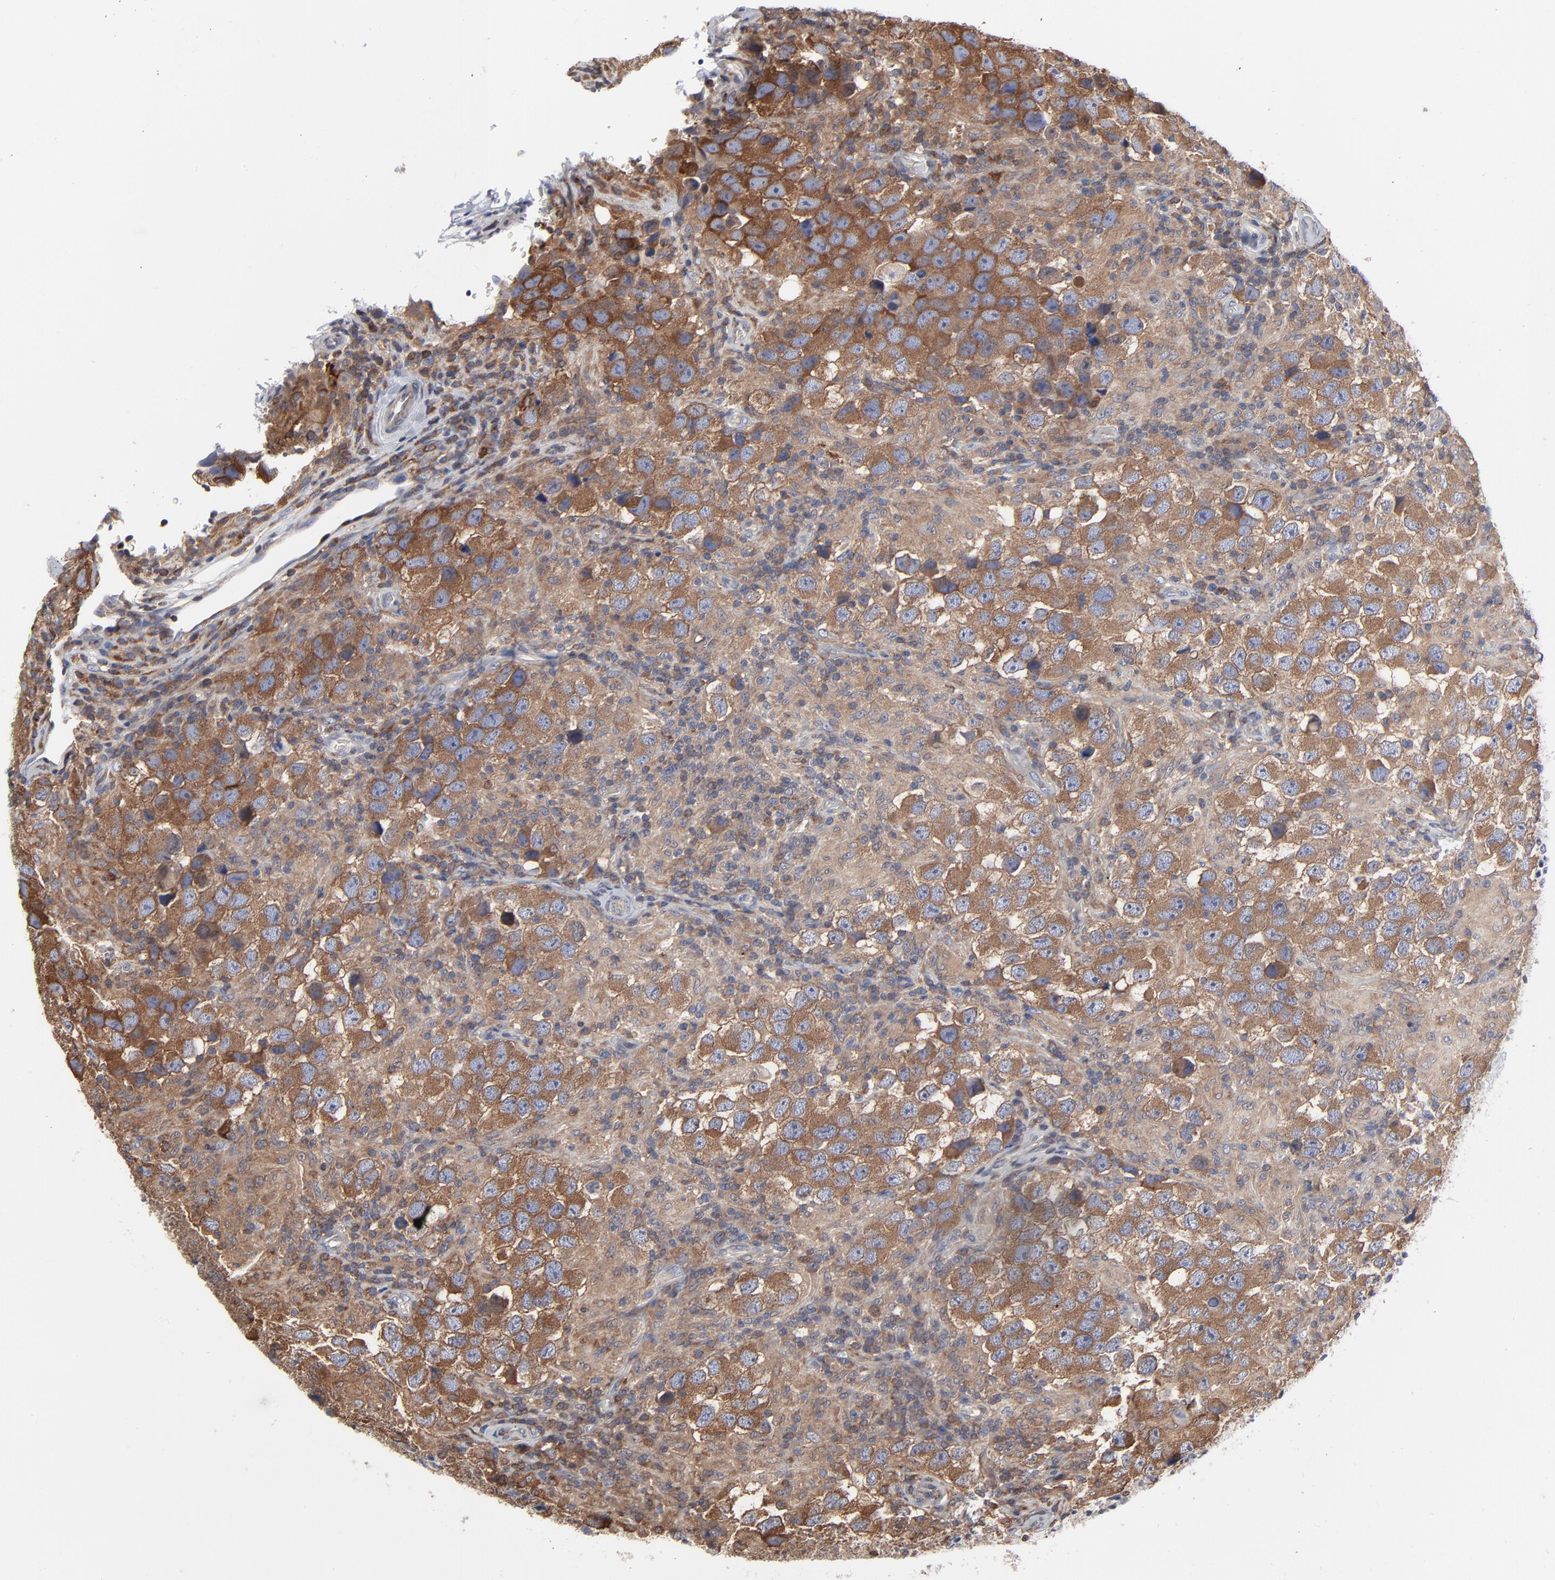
{"staining": {"intensity": "strong", "quantity": ">75%", "location": "cytoplasmic/membranous"}, "tissue": "testis cancer", "cell_type": "Tumor cells", "image_type": "cancer", "snomed": [{"axis": "morphology", "description": "Carcinoma, Embryonal, NOS"}, {"axis": "topography", "description": "Testis"}], "caption": "Immunohistochemical staining of human testis cancer (embryonal carcinoma) exhibits high levels of strong cytoplasmic/membranous protein staining in approximately >75% of tumor cells.", "gene": "MAP2K1", "patient": {"sex": "male", "age": 21}}